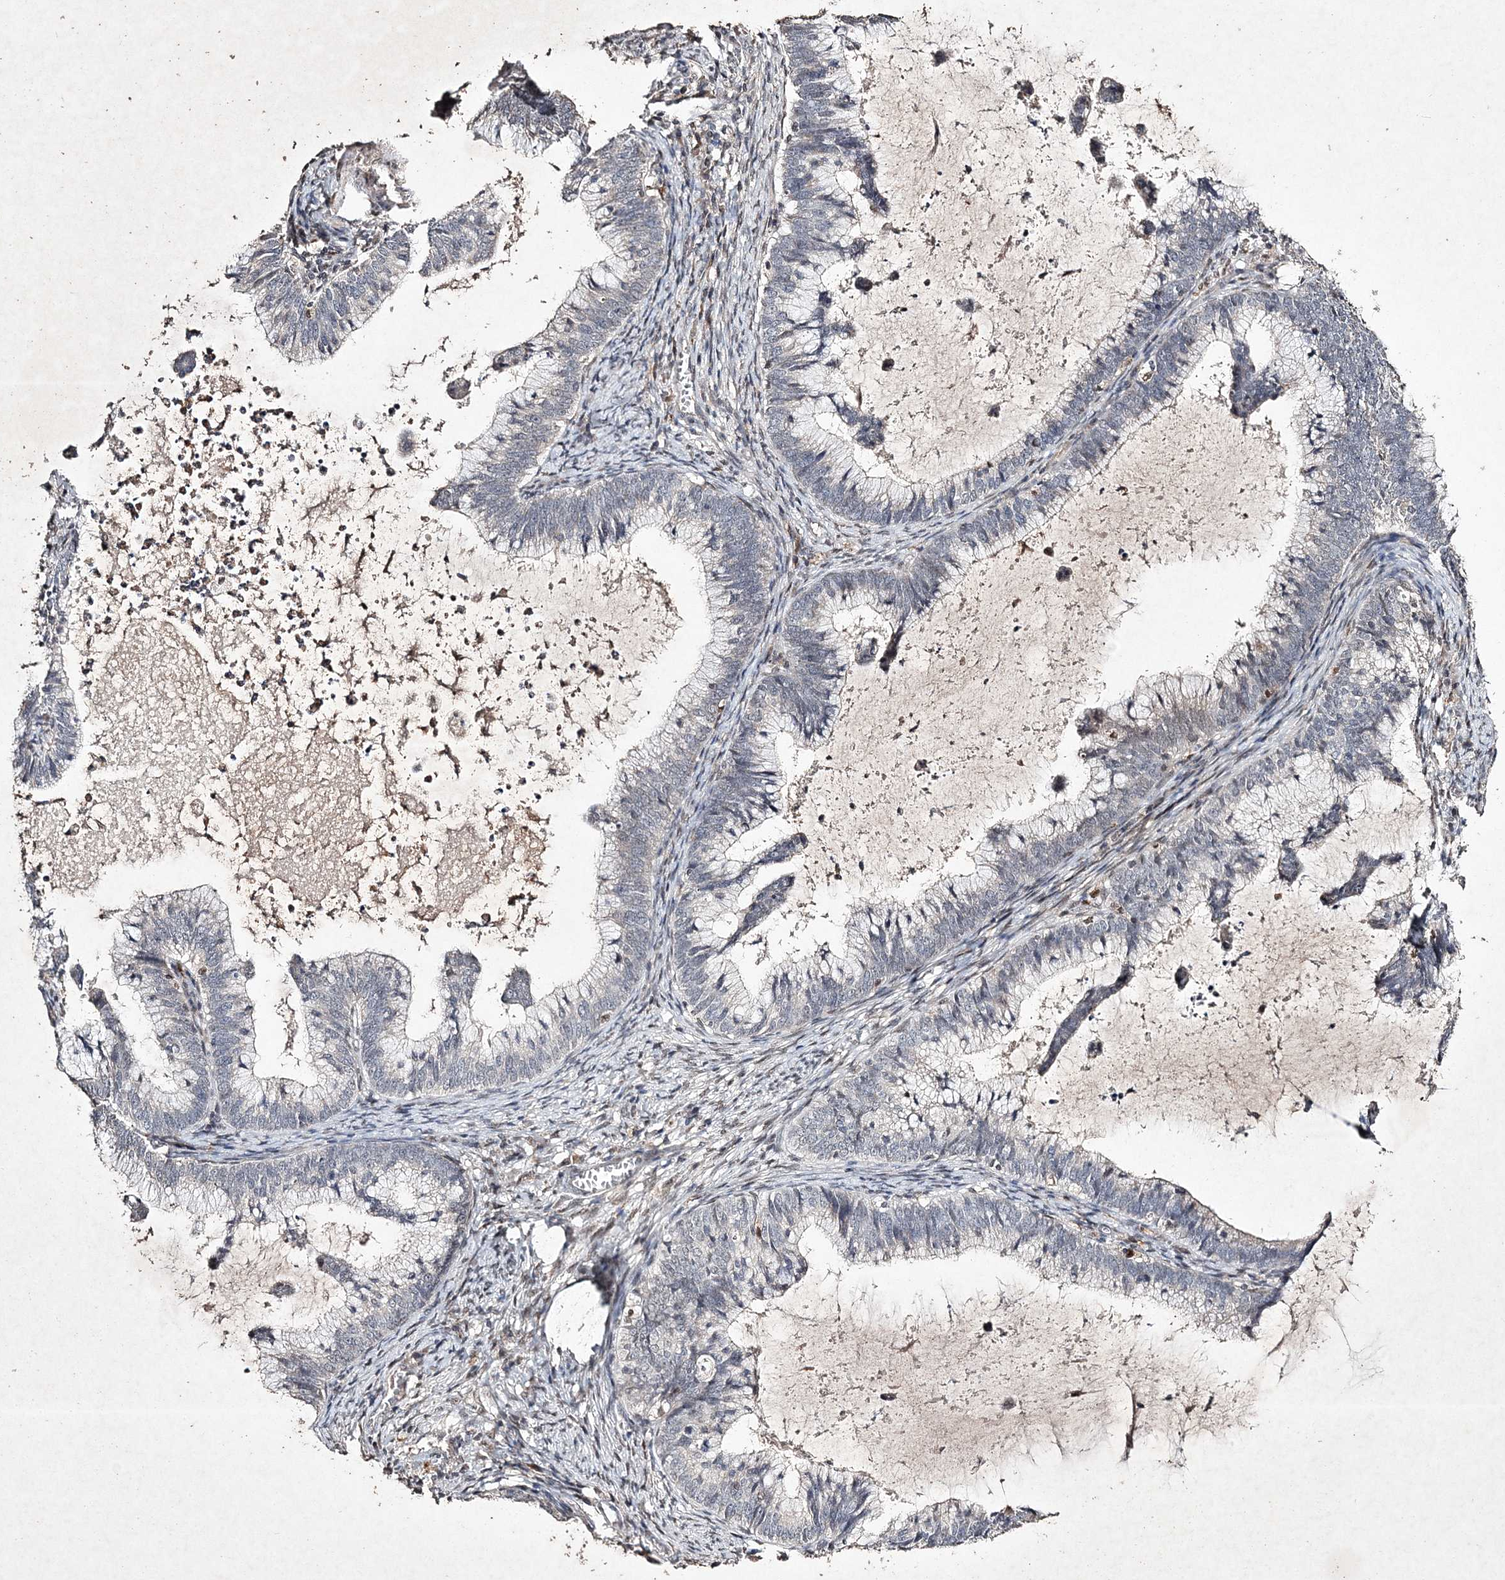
{"staining": {"intensity": "negative", "quantity": "none", "location": "none"}, "tissue": "cervical cancer", "cell_type": "Tumor cells", "image_type": "cancer", "snomed": [{"axis": "morphology", "description": "Adenocarcinoma, NOS"}, {"axis": "topography", "description": "Cervix"}], "caption": "The photomicrograph reveals no significant positivity in tumor cells of cervical adenocarcinoma.", "gene": "C3orf38", "patient": {"sex": "female", "age": 36}}